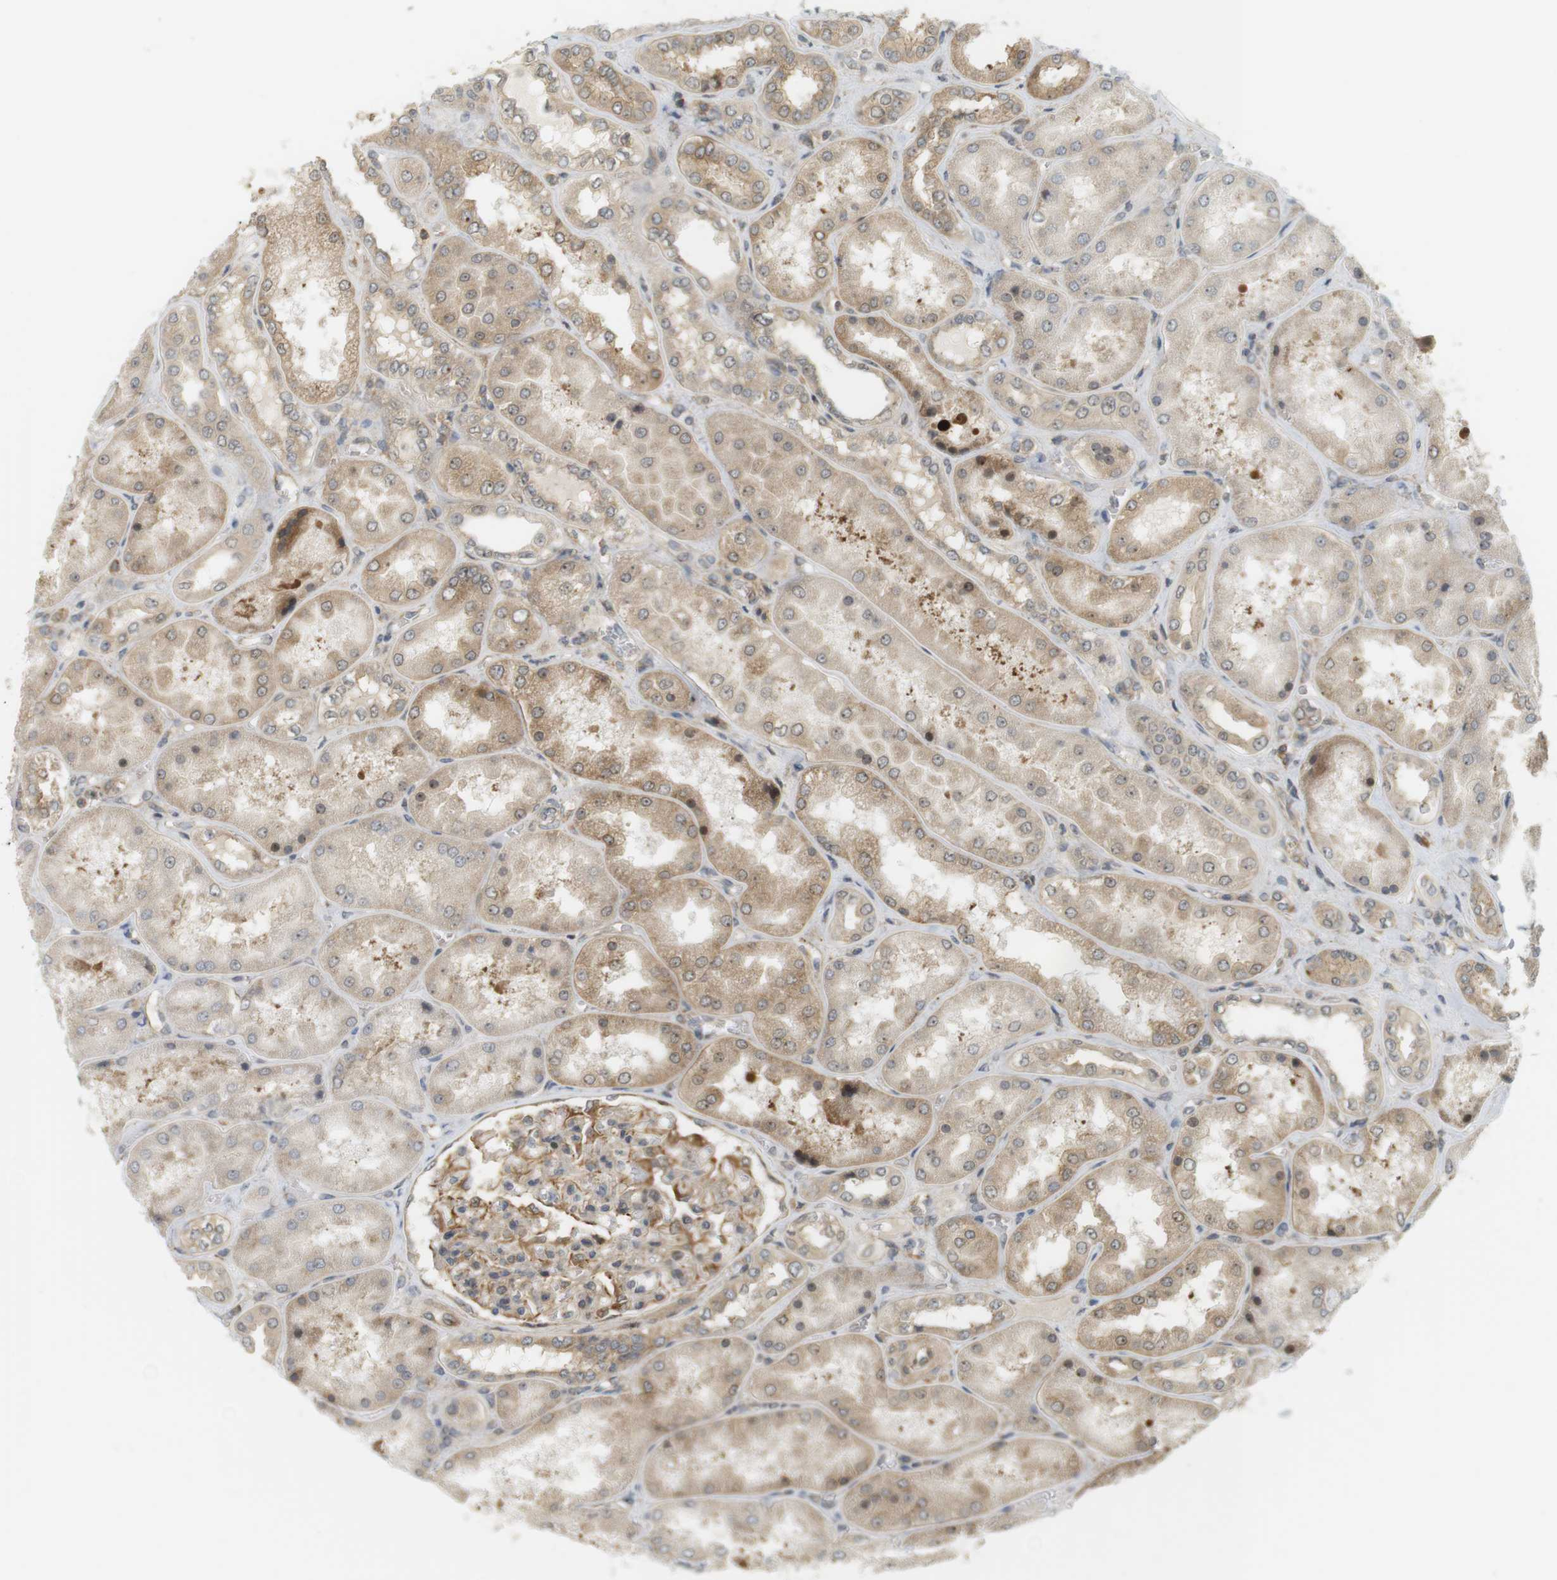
{"staining": {"intensity": "strong", "quantity": ">75%", "location": "cytoplasmic/membranous"}, "tissue": "kidney", "cell_type": "Cells in glomeruli", "image_type": "normal", "snomed": [{"axis": "morphology", "description": "Normal tissue, NOS"}, {"axis": "topography", "description": "Kidney"}], "caption": "Human kidney stained for a protein (brown) displays strong cytoplasmic/membranous positive expression in approximately >75% of cells in glomeruli.", "gene": "PA2G4", "patient": {"sex": "female", "age": 56}}